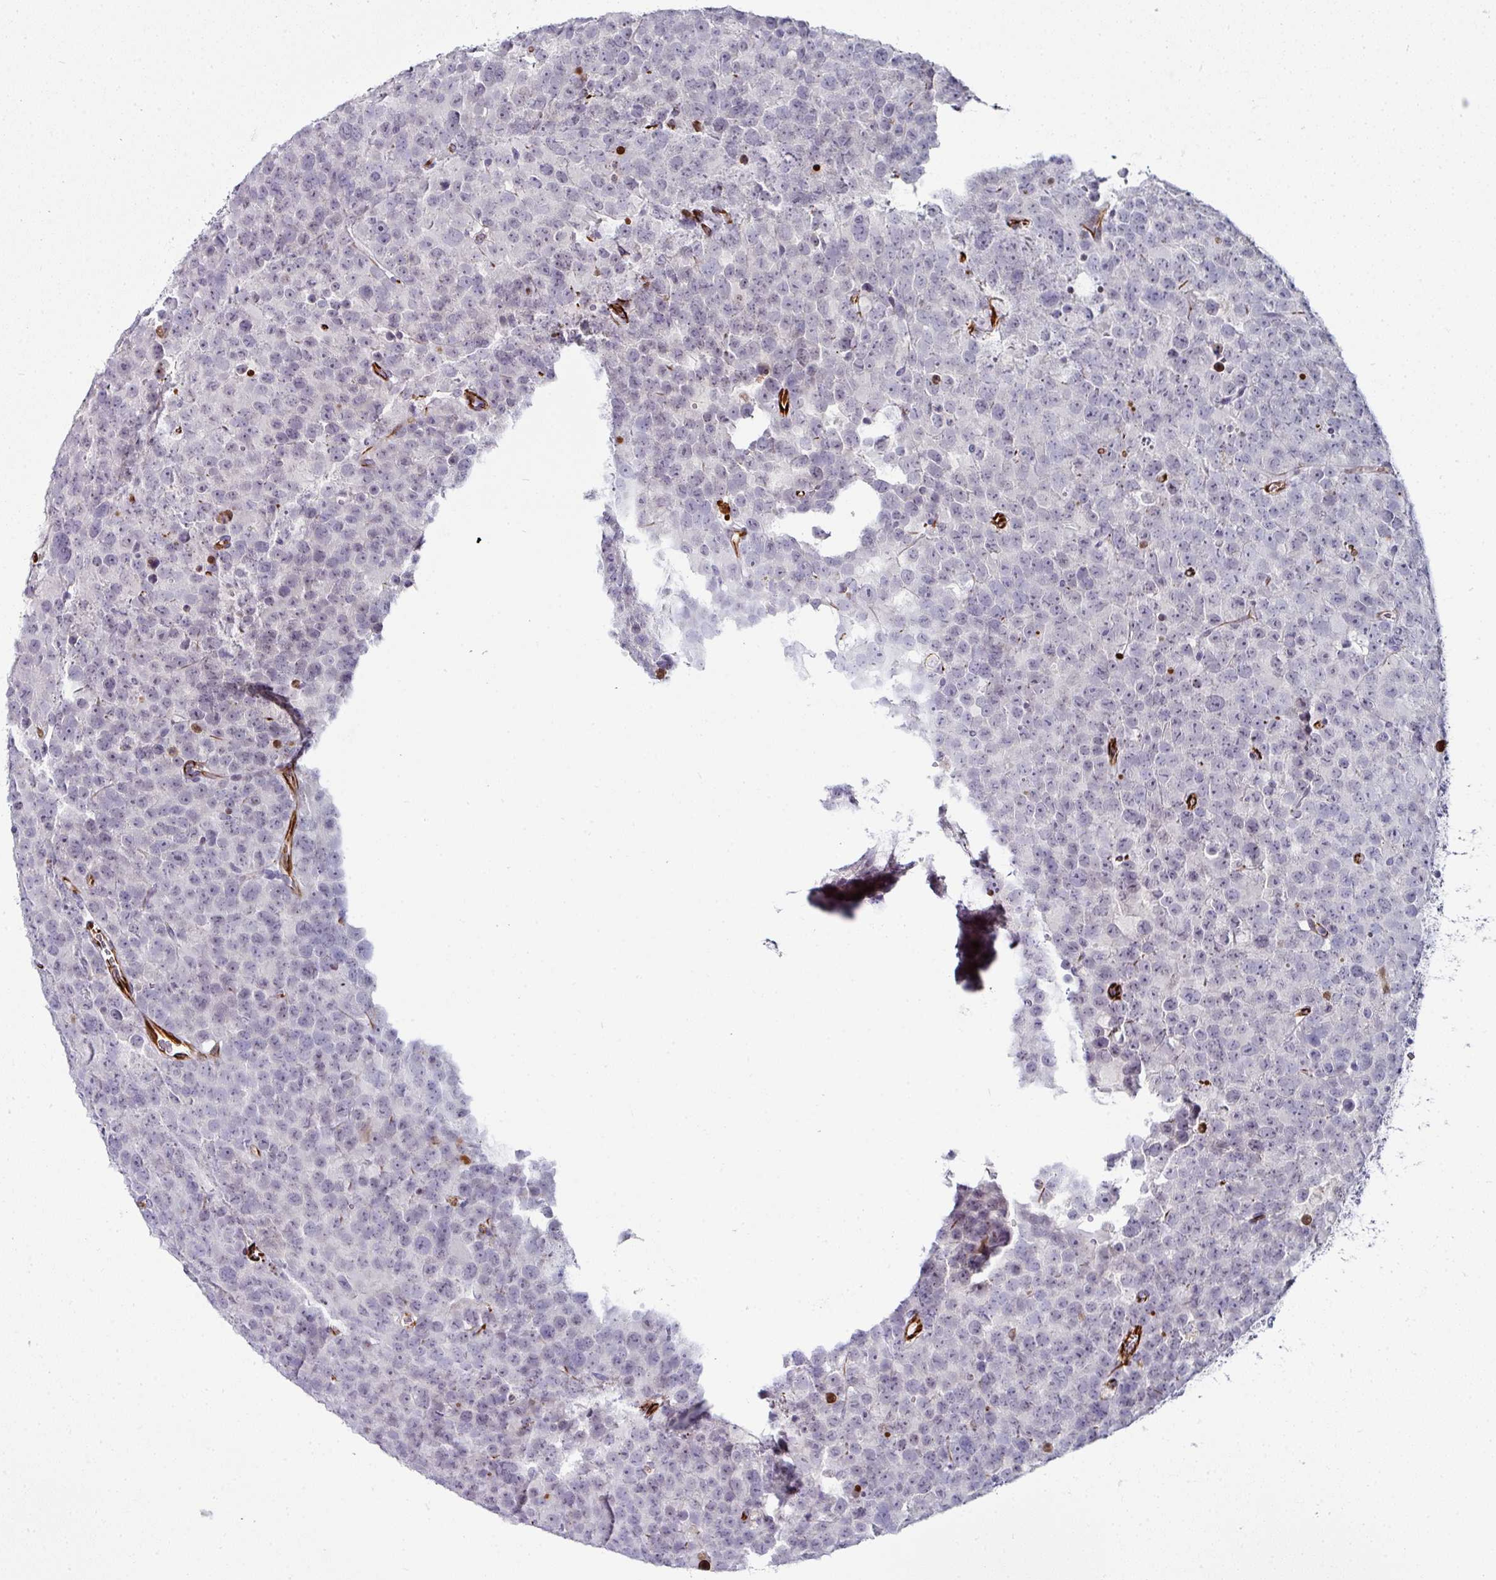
{"staining": {"intensity": "negative", "quantity": "none", "location": "none"}, "tissue": "testis cancer", "cell_type": "Tumor cells", "image_type": "cancer", "snomed": [{"axis": "morphology", "description": "Seminoma, NOS"}, {"axis": "topography", "description": "Testis"}], "caption": "IHC of human testis cancer exhibits no positivity in tumor cells.", "gene": "TMPRSS9", "patient": {"sex": "male", "age": 71}}